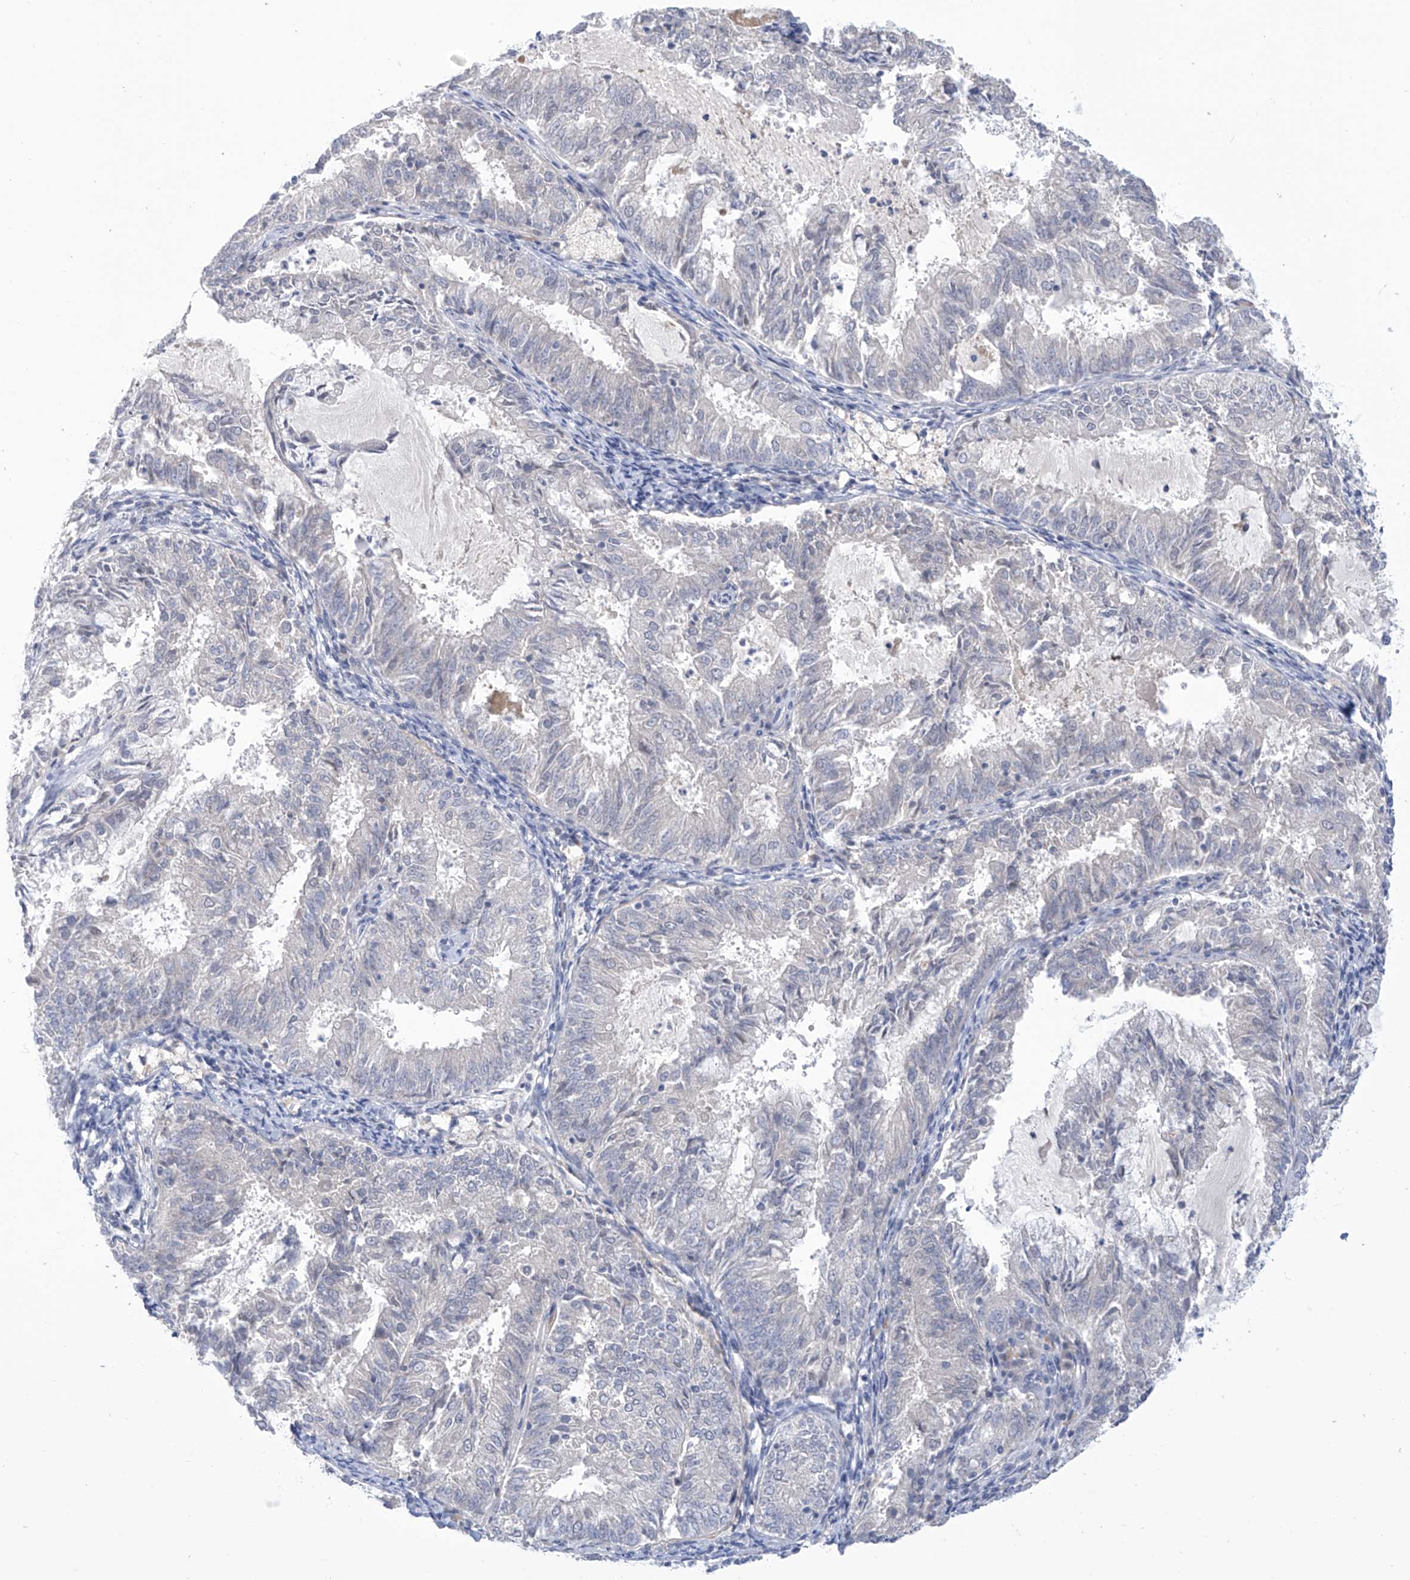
{"staining": {"intensity": "negative", "quantity": "none", "location": "none"}, "tissue": "endometrial cancer", "cell_type": "Tumor cells", "image_type": "cancer", "snomed": [{"axis": "morphology", "description": "Adenocarcinoma, NOS"}, {"axis": "topography", "description": "Endometrium"}], "caption": "Immunohistochemical staining of human endometrial cancer (adenocarcinoma) displays no significant staining in tumor cells. (Brightfield microscopy of DAB immunohistochemistry at high magnification).", "gene": "IBA57", "patient": {"sex": "female", "age": 57}}